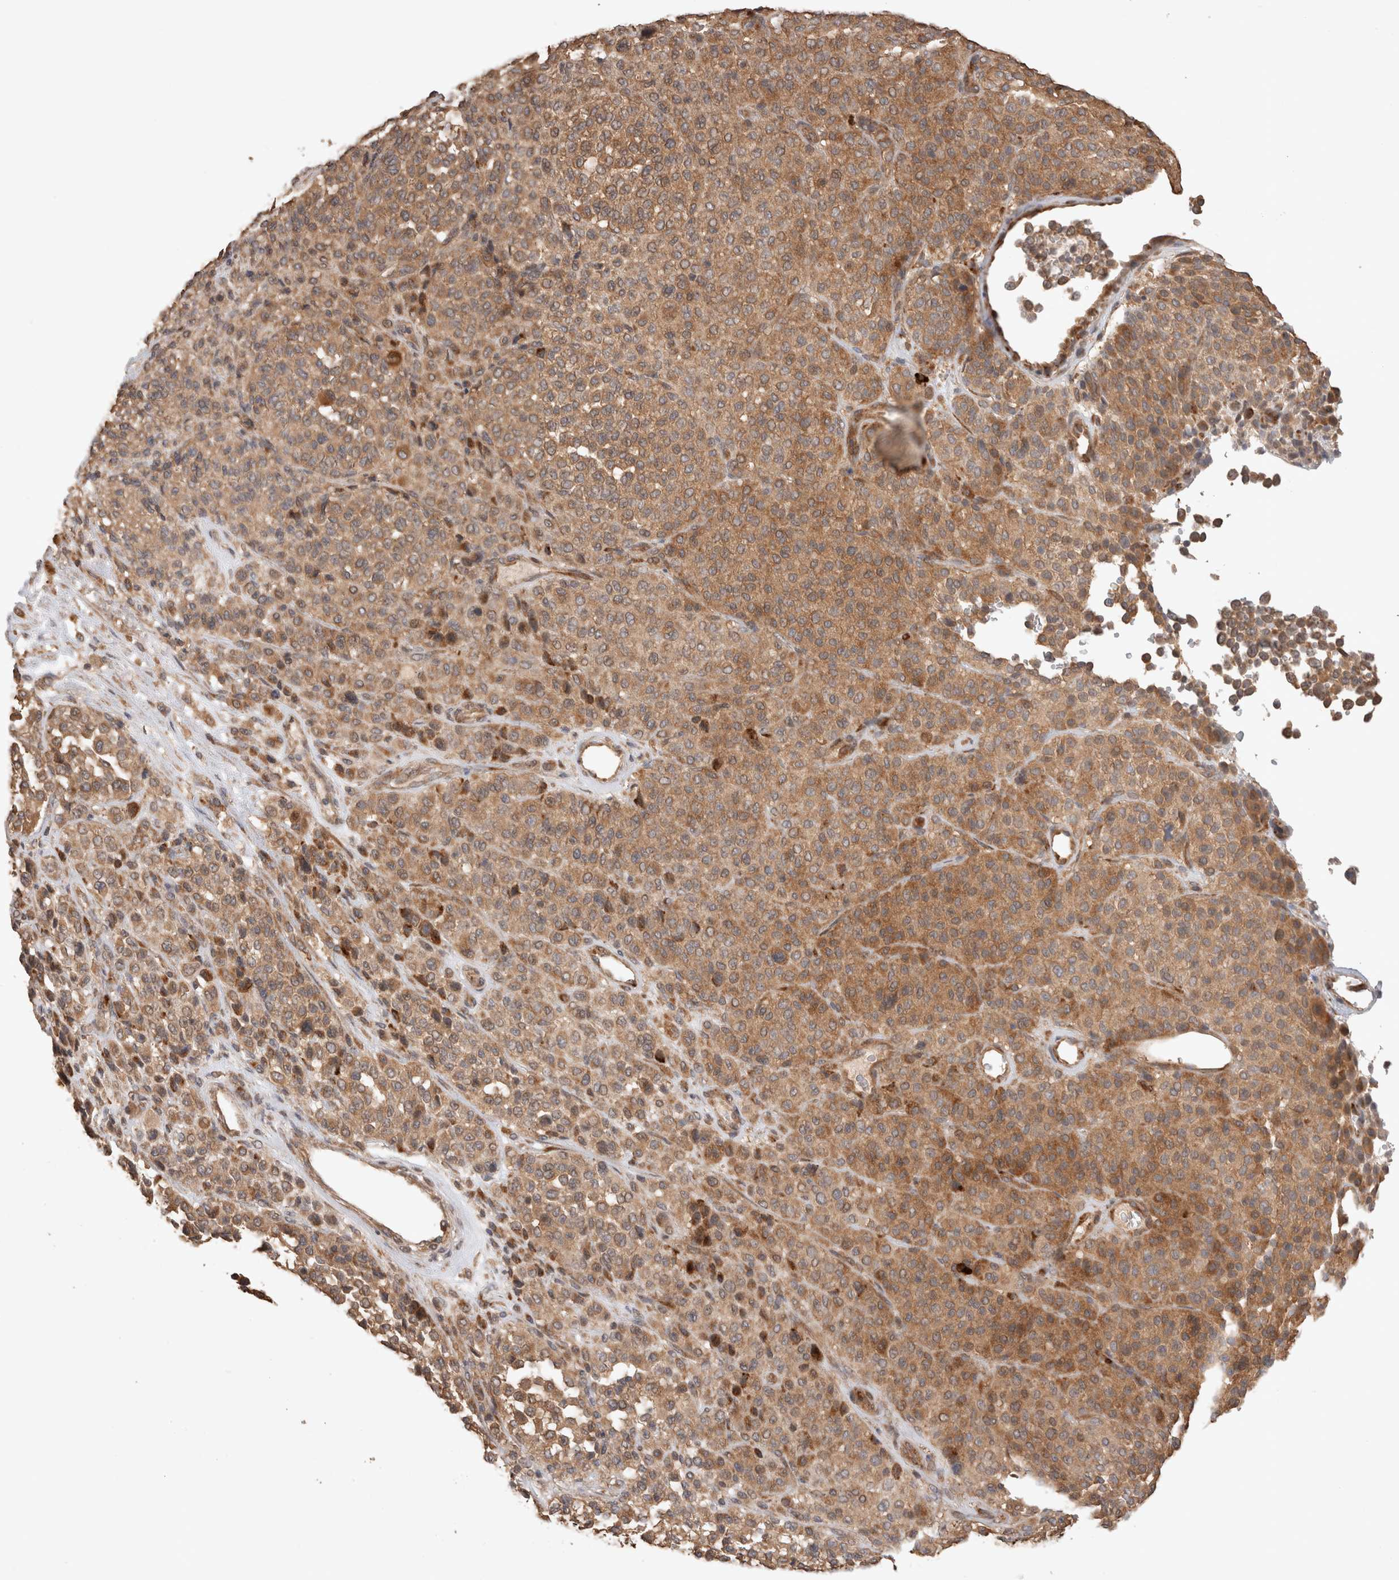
{"staining": {"intensity": "moderate", "quantity": ">75%", "location": "cytoplasmic/membranous"}, "tissue": "melanoma", "cell_type": "Tumor cells", "image_type": "cancer", "snomed": [{"axis": "morphology", "description": "Malignant melanoma, Metastatic site"}, {"axis": "topography", "description": "Pancreas"}], "caption": "Melanoma stained with a protein marker exhibits moderate staining in tumor cells.", "gene": "HROB", "patient": {"sex": "female", "age": 30}}